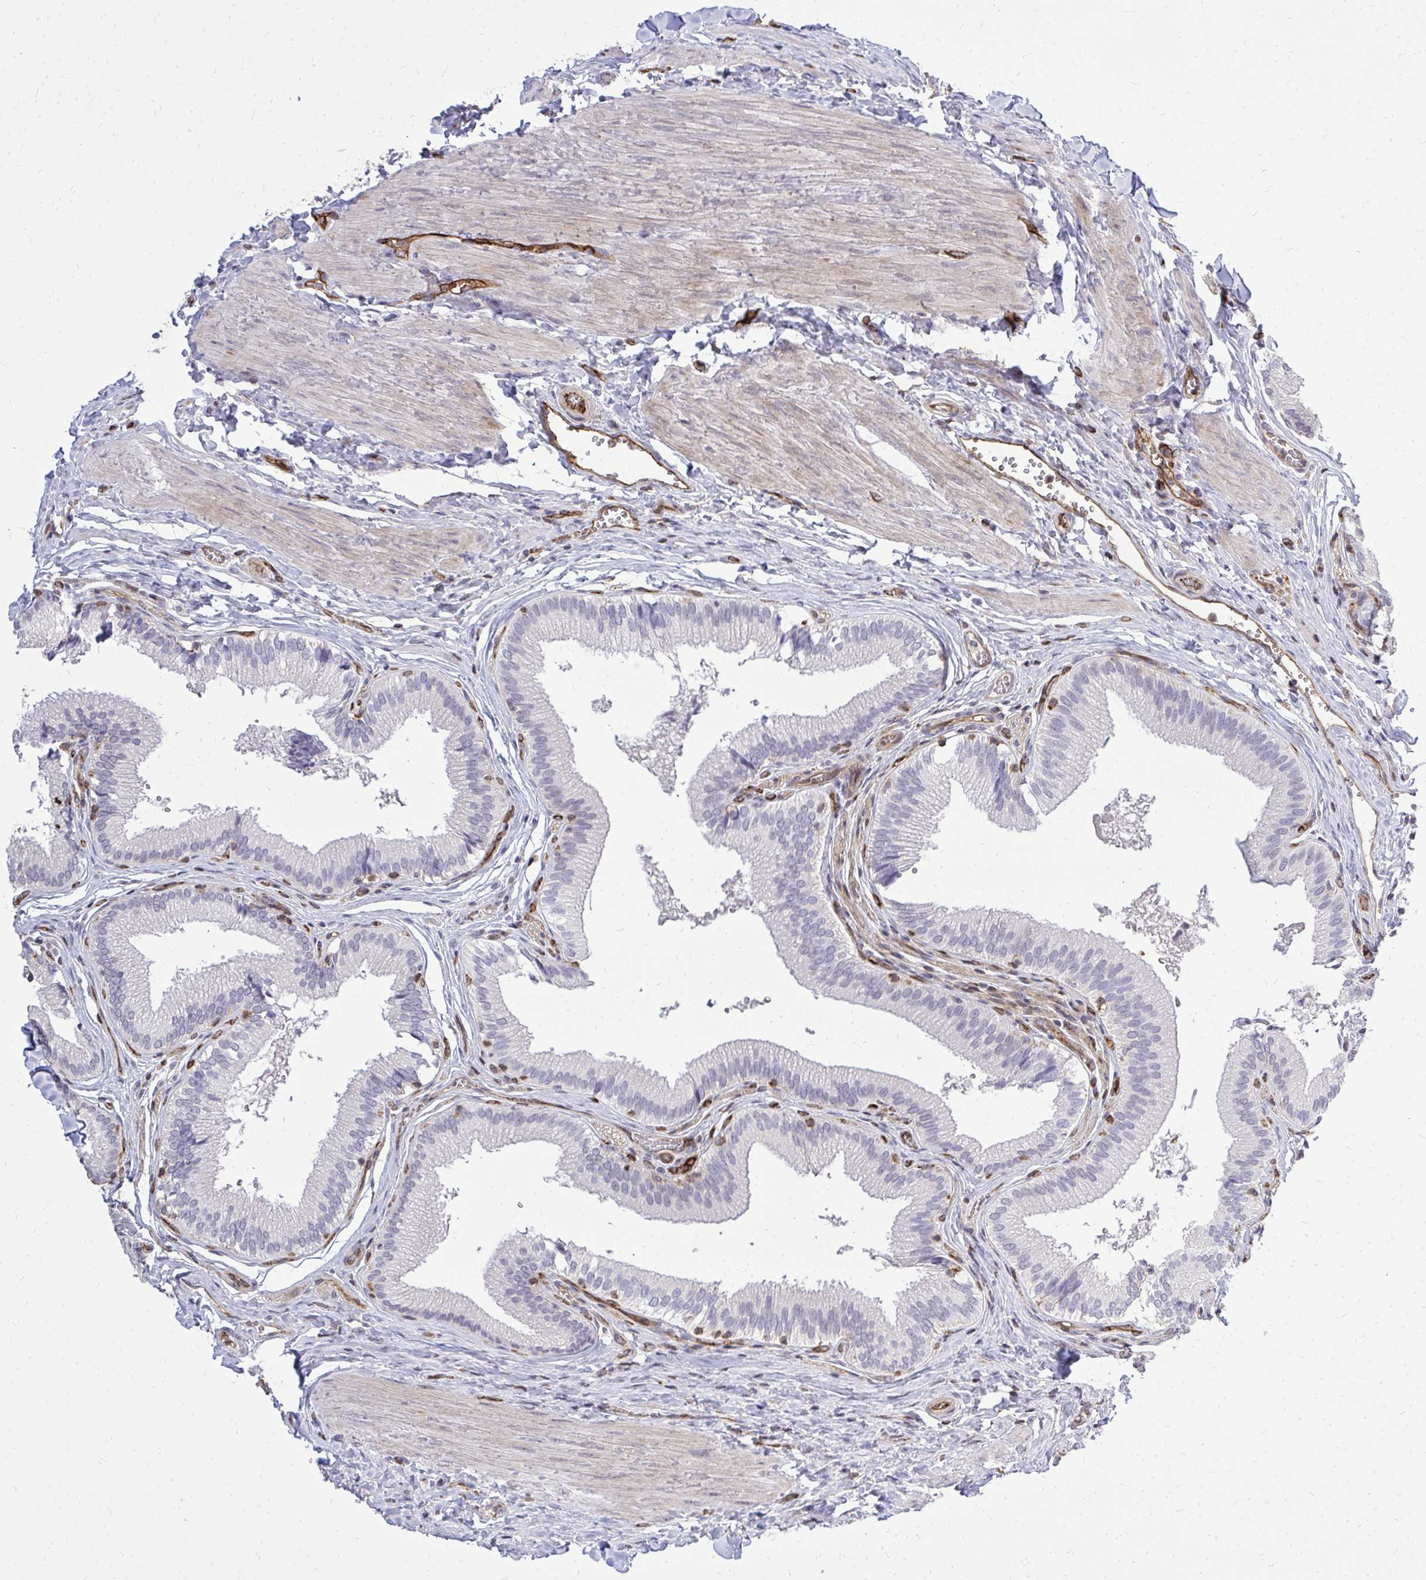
{"staining": {"intensity": "moderate", "quantity": "<25%", "location": "nuclear"}, "tissue": "gallbladder", "cell_type": "Glandular cells", "image_type": "normal", "snomed": [{"axis": "morphology", "description": "Normal tissue, NOS"}, {"axis": "topography", "description": "Gallbladder"}, {"axis": "topography", "description": "Peripheral nerve tissue"}], "caption": "Moderate nuclear staining is identified in approximately <25% of glandular cells in normal gallbladder.", "gene": "FOXN3", "patient": {"sex": "male", "age": 17}}